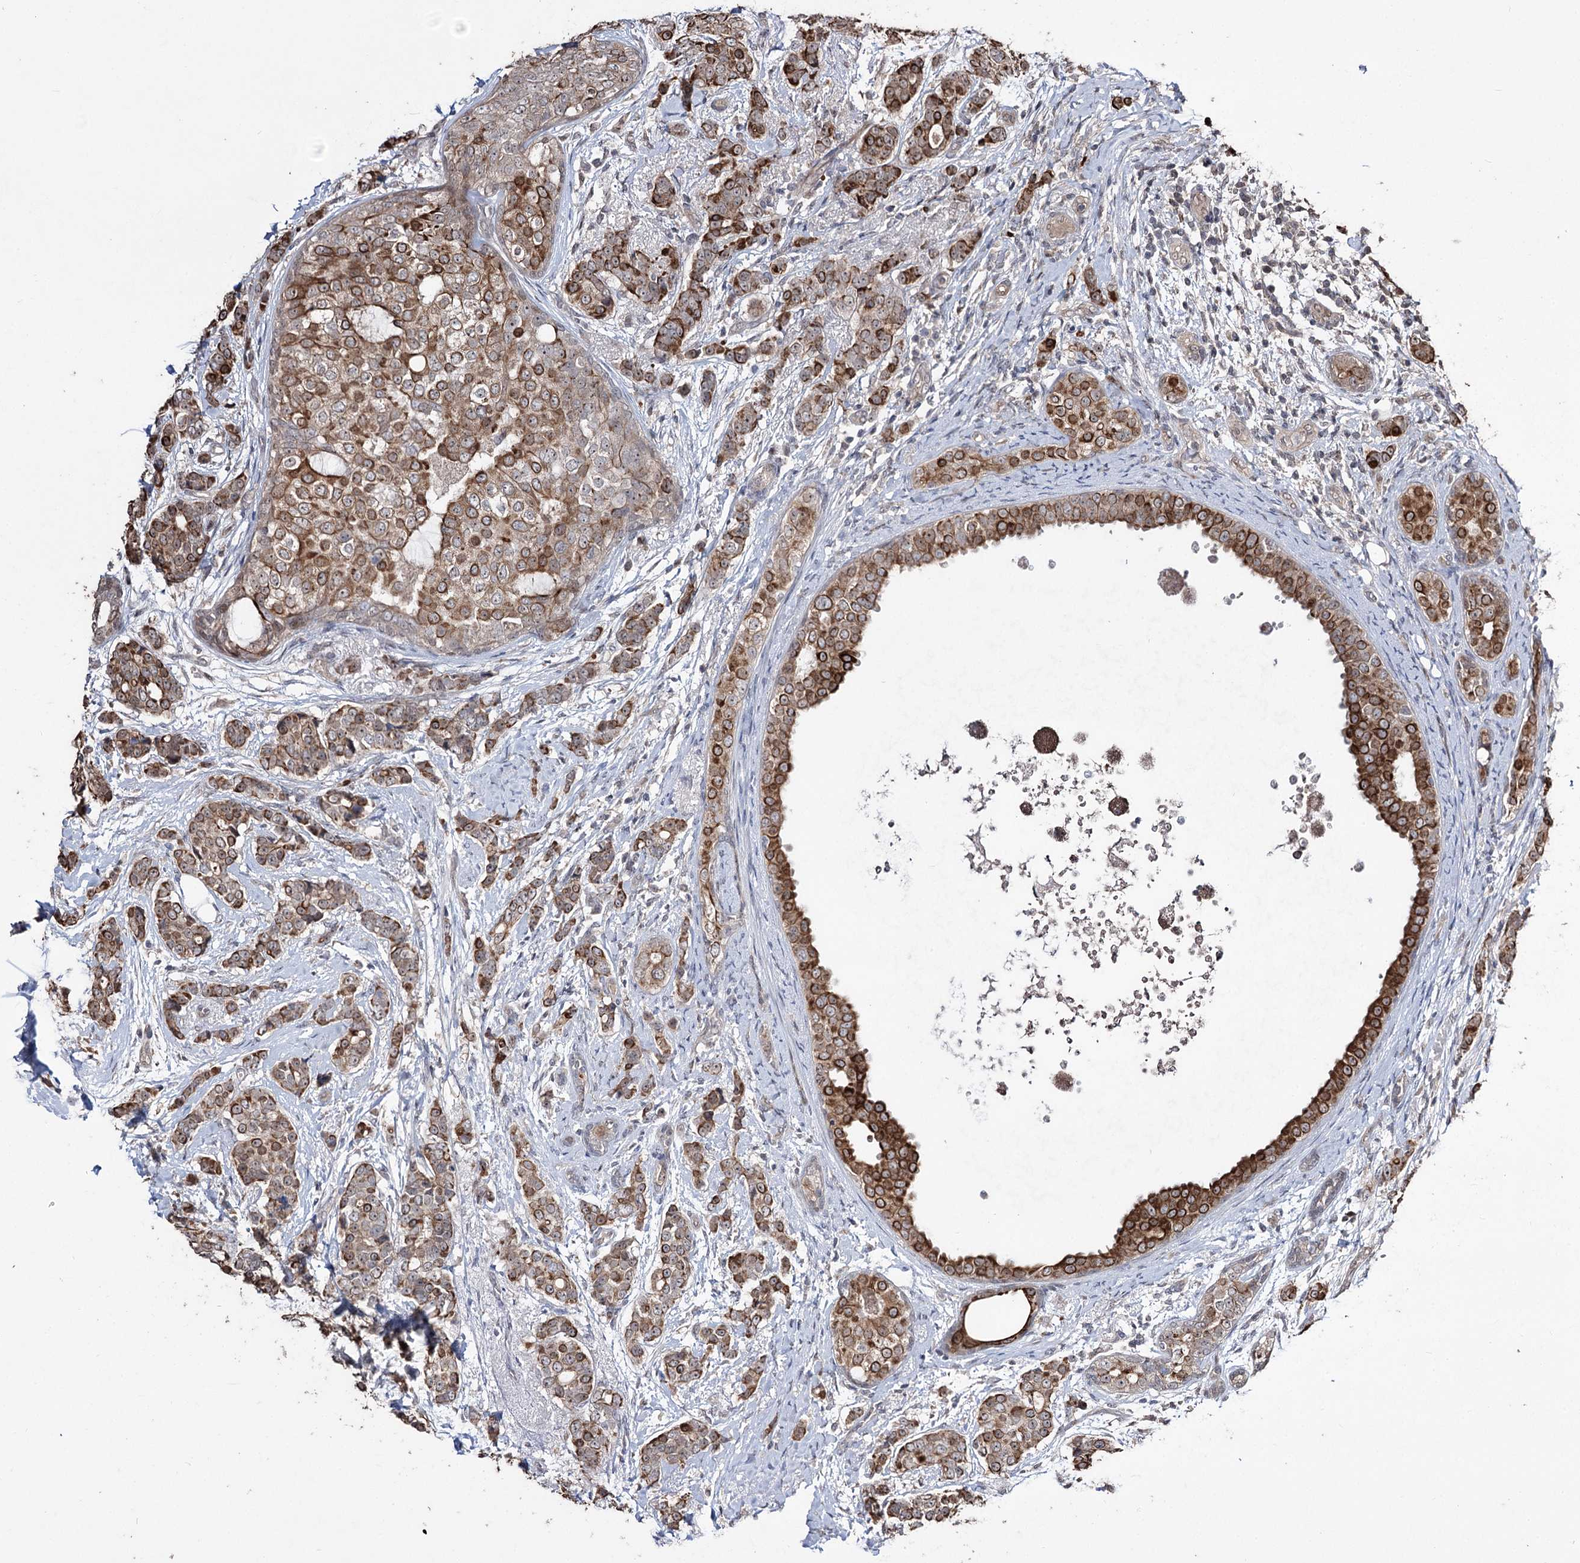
{"staining": {"intensity": "moderate", "quantity": ">75%", "location": "cytoplasmic/membranous"}, "tissue": "breast cancer", "cell_type": "Tumor cells", "image_type": "cancer", "snomed": [{"axis": "morphology", "description": "Lobular carcinoma"}, {"axis": "topography", "description": "Breast"}], "caption": "This is a histology image of immunohistochemistry staining of lobular carcinoma (breast), which shows moderate positivity in the cytoplasmic/membranous of tumor cells.", "gene": "CPNE8", "patient": {"sex": "female", "age": 51}}